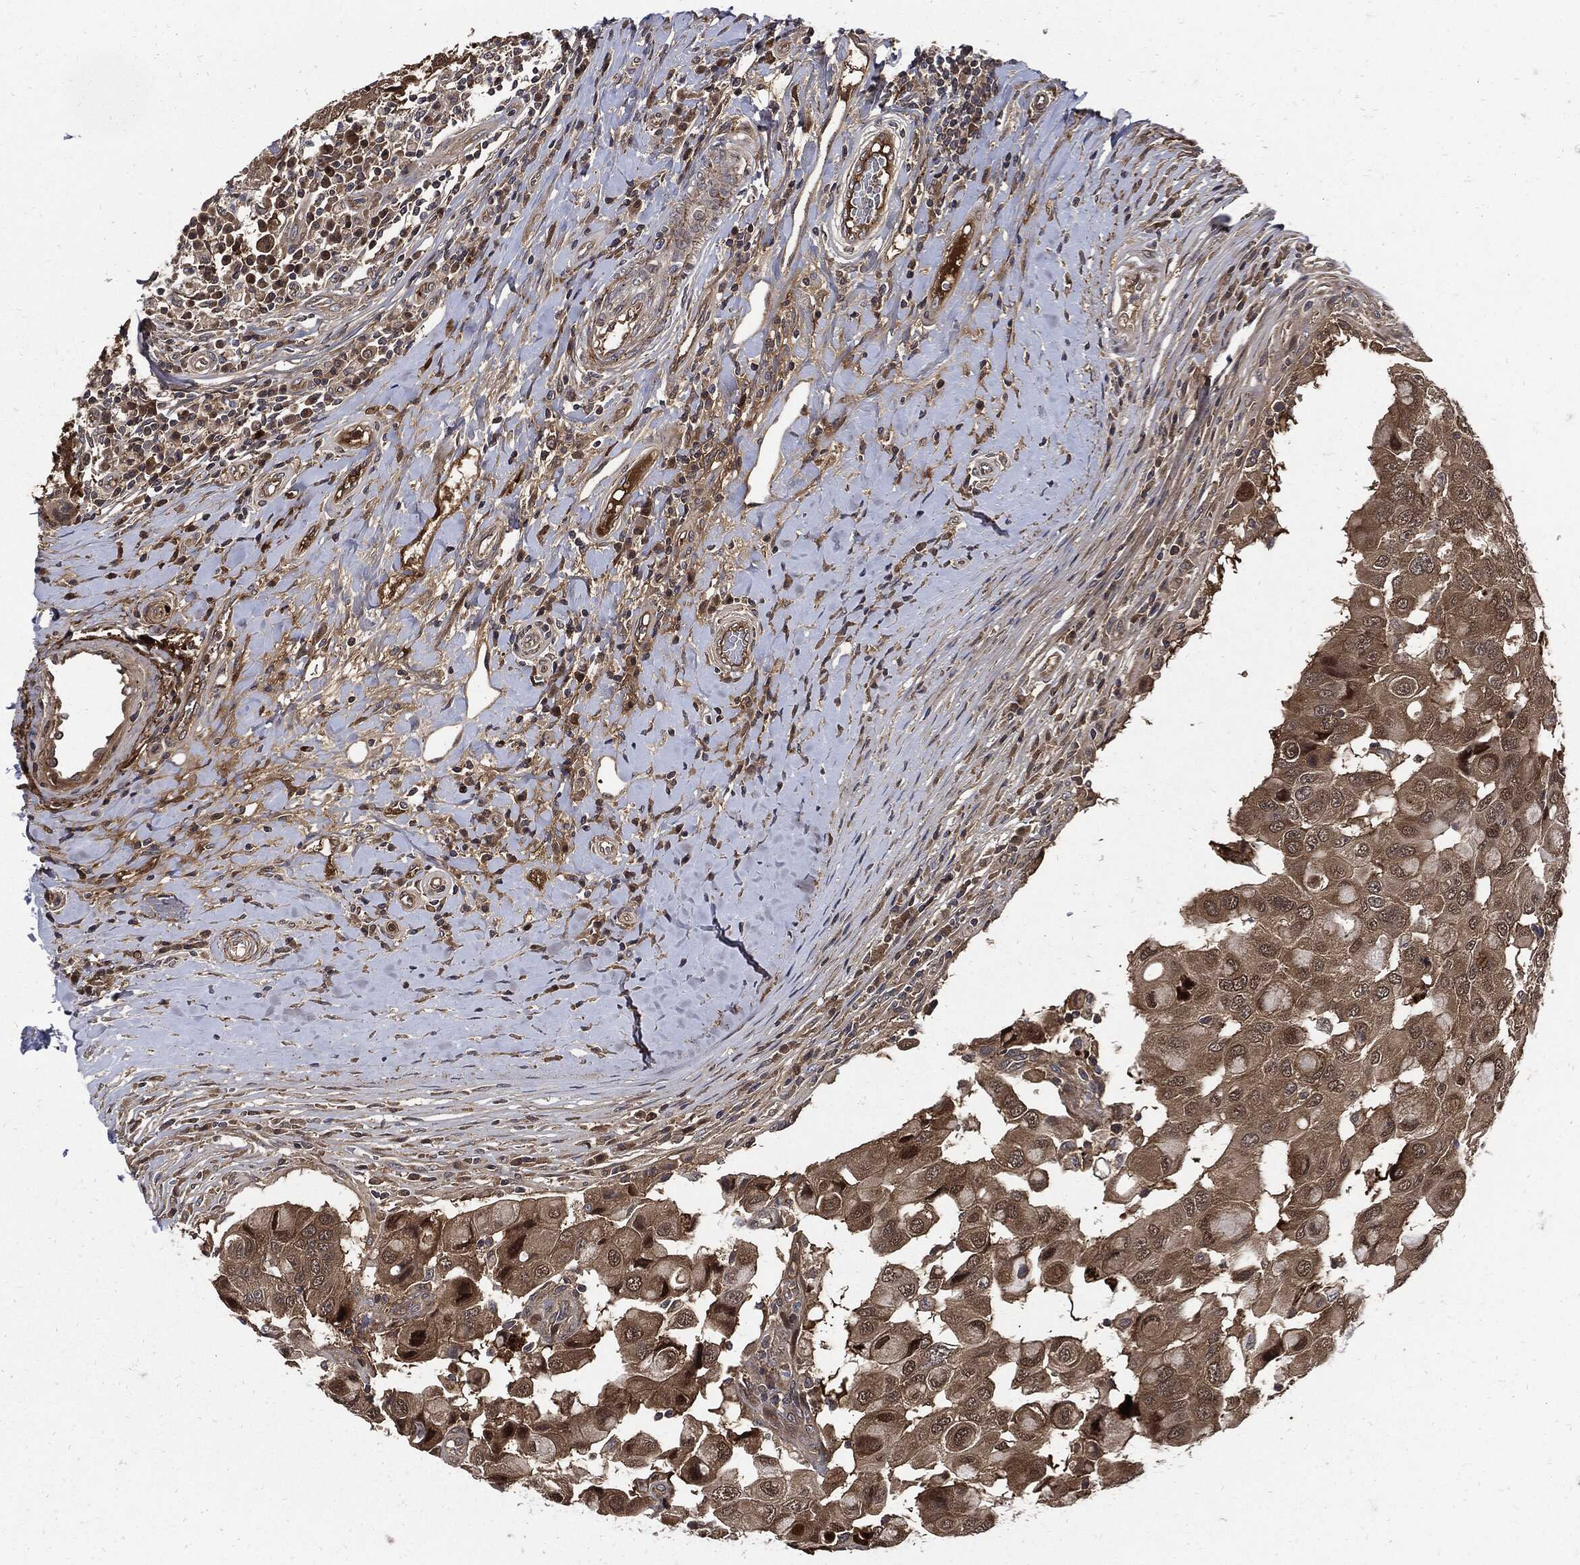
{"staining": {"intensity": "moderate", "quantity": "25%-75%", "location": "cytoplasmic/membranous"}, "tissue": "breast cancer", "cell_type": "Tumor cells", "image_type": "cancer", "snomed": [{"axis": "morphology", "description": "Duct carcinoma"}, {"axis": "topography", "description": "Breast"}], "caption": "Protein expression analysis of human infiltrating ductal carcinoma (breast) reveals moderate cytoplasmic/membranous expression in about 25%-75% of tumor cells.", "gene": "CLU", "patient": {"sex": "female", "age": 27}}